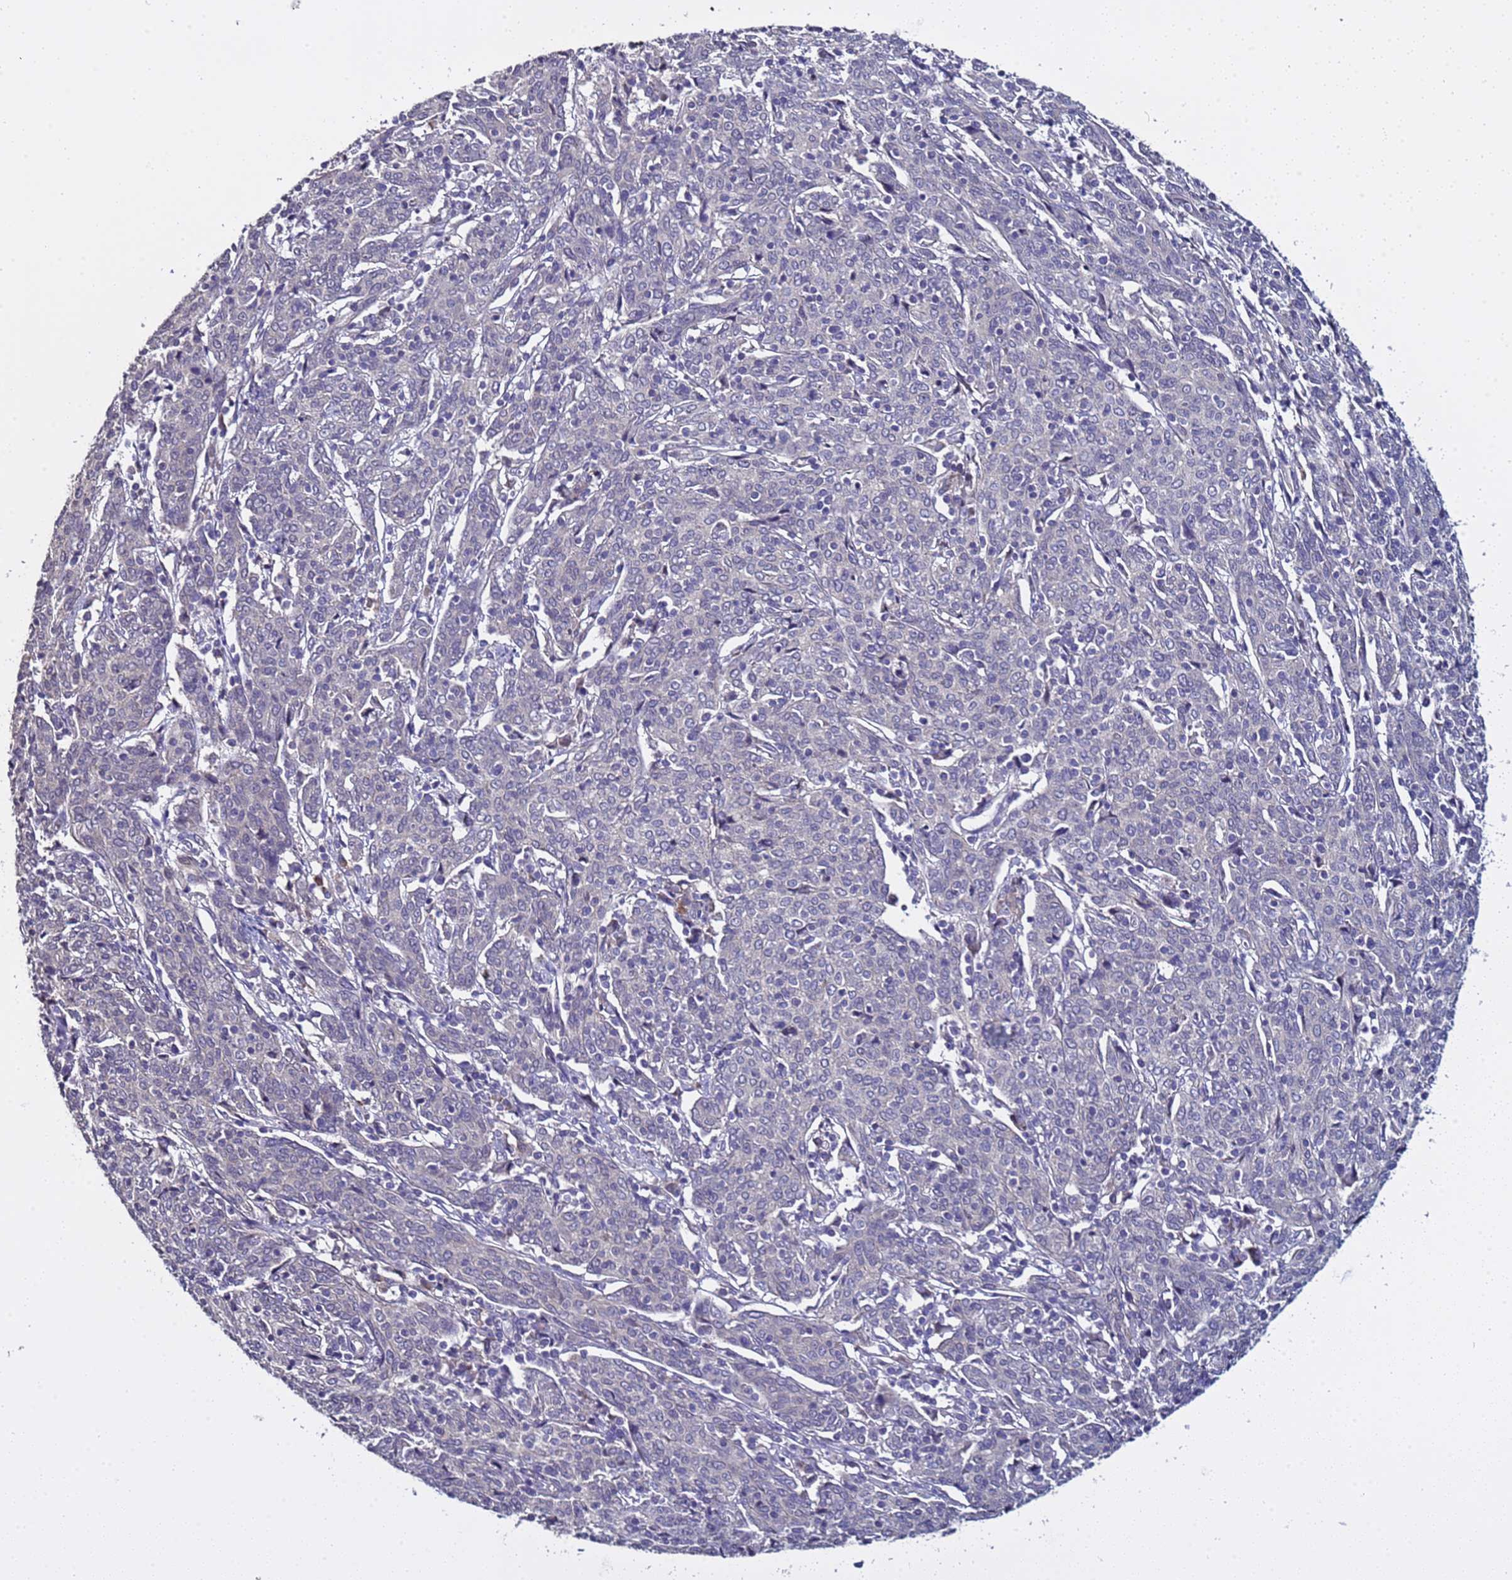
{"staining": {"intensity": "negative", "quantity": "none", "location": "none"}, "tissue": "cervical cancer", "cell_type": "Tumor cells", "image_type": "cancer", "snomed": [{"axis": "morphology", "description": "Squamous cell carcinoma, NOS"}, {"axis": "topography", "description": "Cervix"}], "caption": "Tumor cells show no significant staining in cervical squamous cell carcinoma.", "gene": "ELMOD2", "patient": {"sex": "female", "age": 67}}